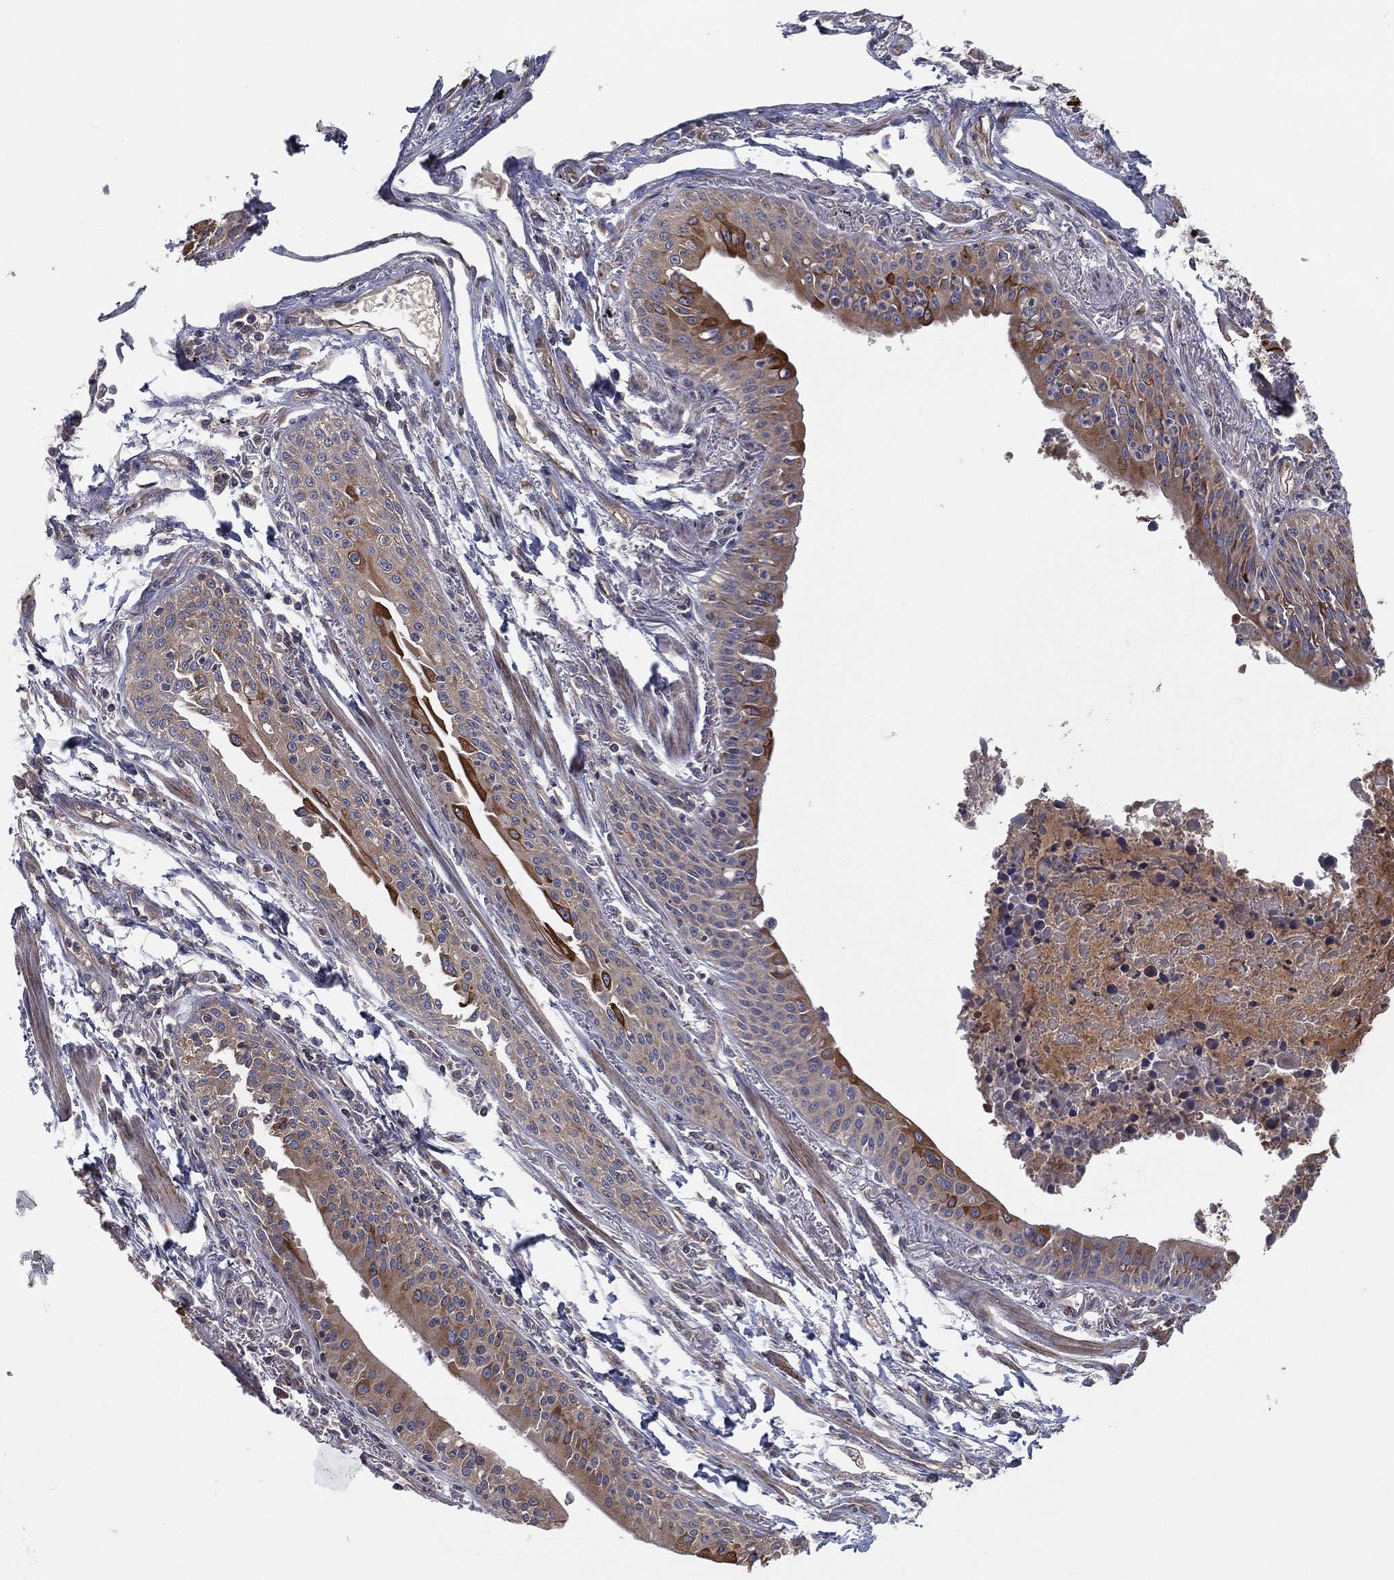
{"staining": {"intensity": "moderate", "quantity": "<25%", "location": "cytoplasmic/membranous"}, "tissue": "lung cancer", "cell_type": "Tumor cells", "image_type": "cancer", "snomed": [{"axis": "morphology", "description": "Squamous cell carcinoma, NOS"}, {"axis": "topography", "description": "Lung"}], "caption": "Immunohistochemistry of human lung cancer (squamous cell carcinoma) exhibits low levels of moderate cytoplasmic/membranous expression in approximately <25% of tumor cells. The protein of interest is shown in brown color, while the nuclei are stained blue.", "gene": "EIF2B5", "patient": {"sex": "male", "age": 73}}